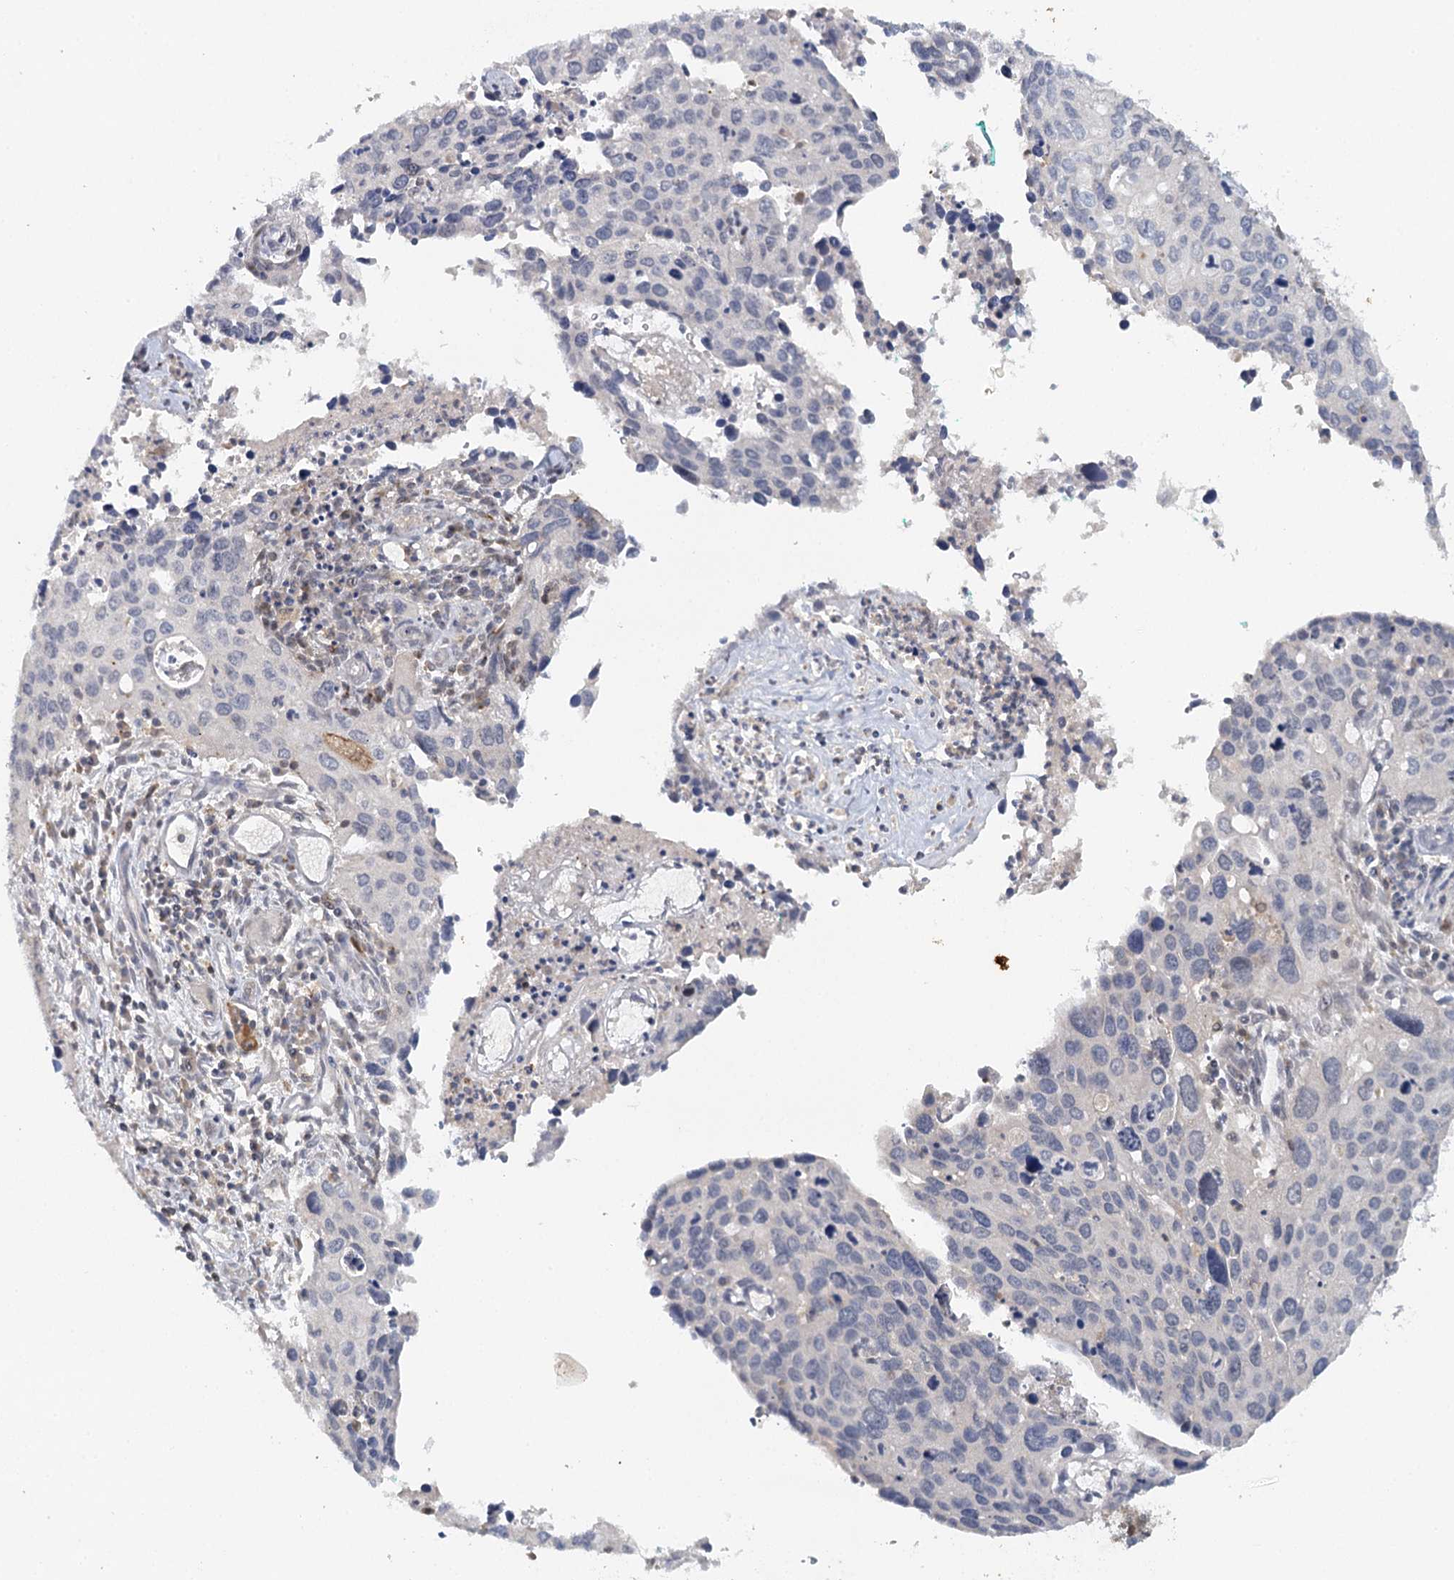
{"staining": {"intensity": "negative", "quantity": "none", "location": "none"}, "tissue": "cervical cancer", "cell_type": "Tumor cells", "image_type": "cancer", "snomed": [{"axis": "morphology", "description": "Squamous cell carcinoma, NOS"}, {"axis": "topography", "description": "Cervix"}], "caption": "There is no significant expression in tumor cells of squamous cell carcinoma (cervical). The staining is performed using DAB (3,3'-diaminobenzidine) brown chromogen with nuclei counter-stained in using hematoxylin.", "gene": "SLC41A2", "patient": {"sex": "female", "age": 55}}